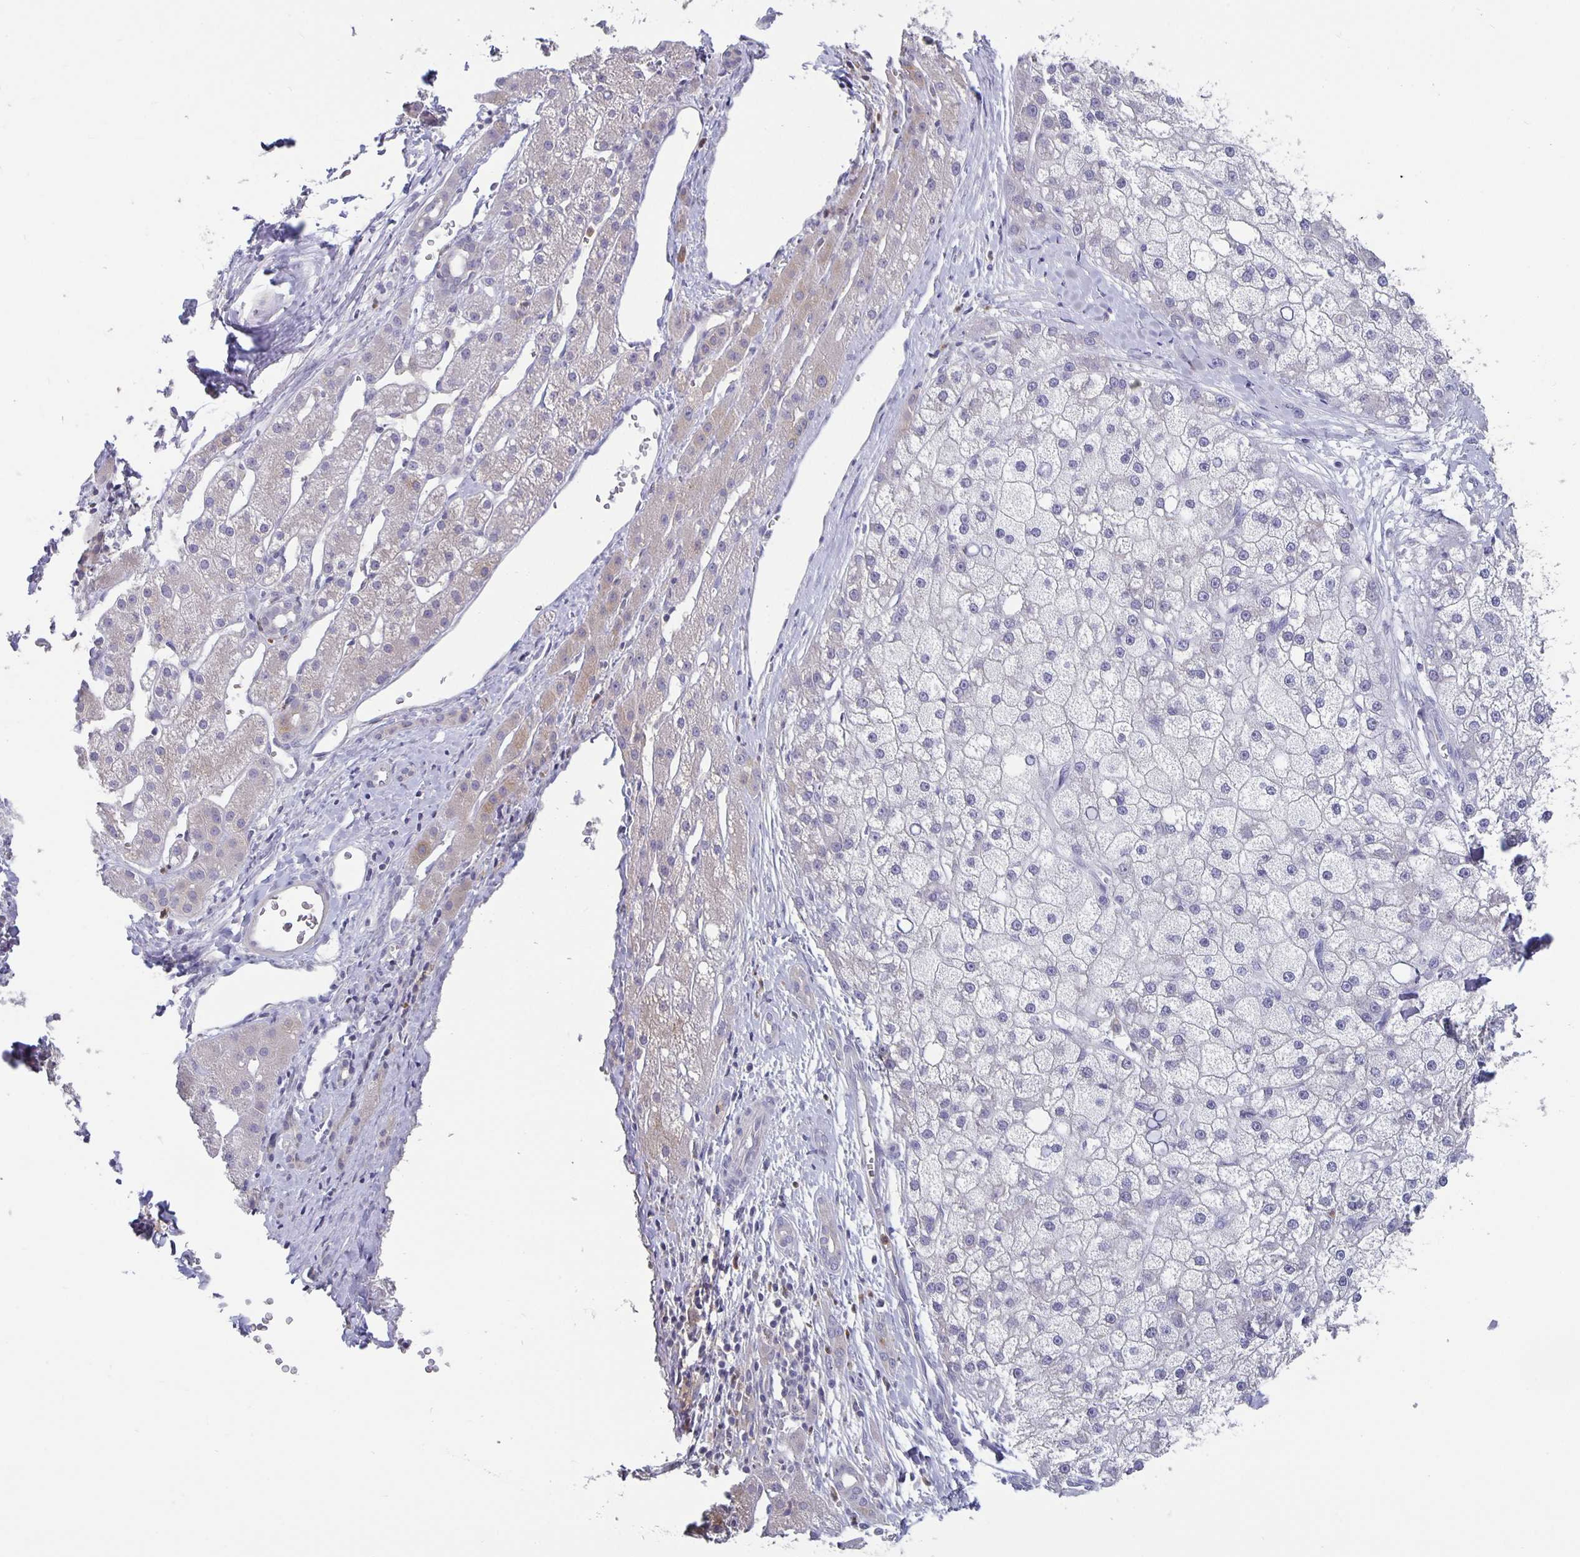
{"staining": {"intensity": "negative", "quantity": "none", "location": "none"}, "tissue": "liver cancer", "cell_type": "Tumor cells", "image_type": "cancer", "snomed": [{"axis": "morphology", "description": "Carcinoma, Hepatocellular, NOS"}, {"axis": "topography", "description": "Liver"}], "caption": "IHC image of neoplastic tissue: hepatocellular carcinoma (liver) stained with DAB (3,3'-diaminobenzidine) shows no significant protein expression in tumor cells.", "gene": "GDF15", "patient": {"sex": "male", "age": 67}}